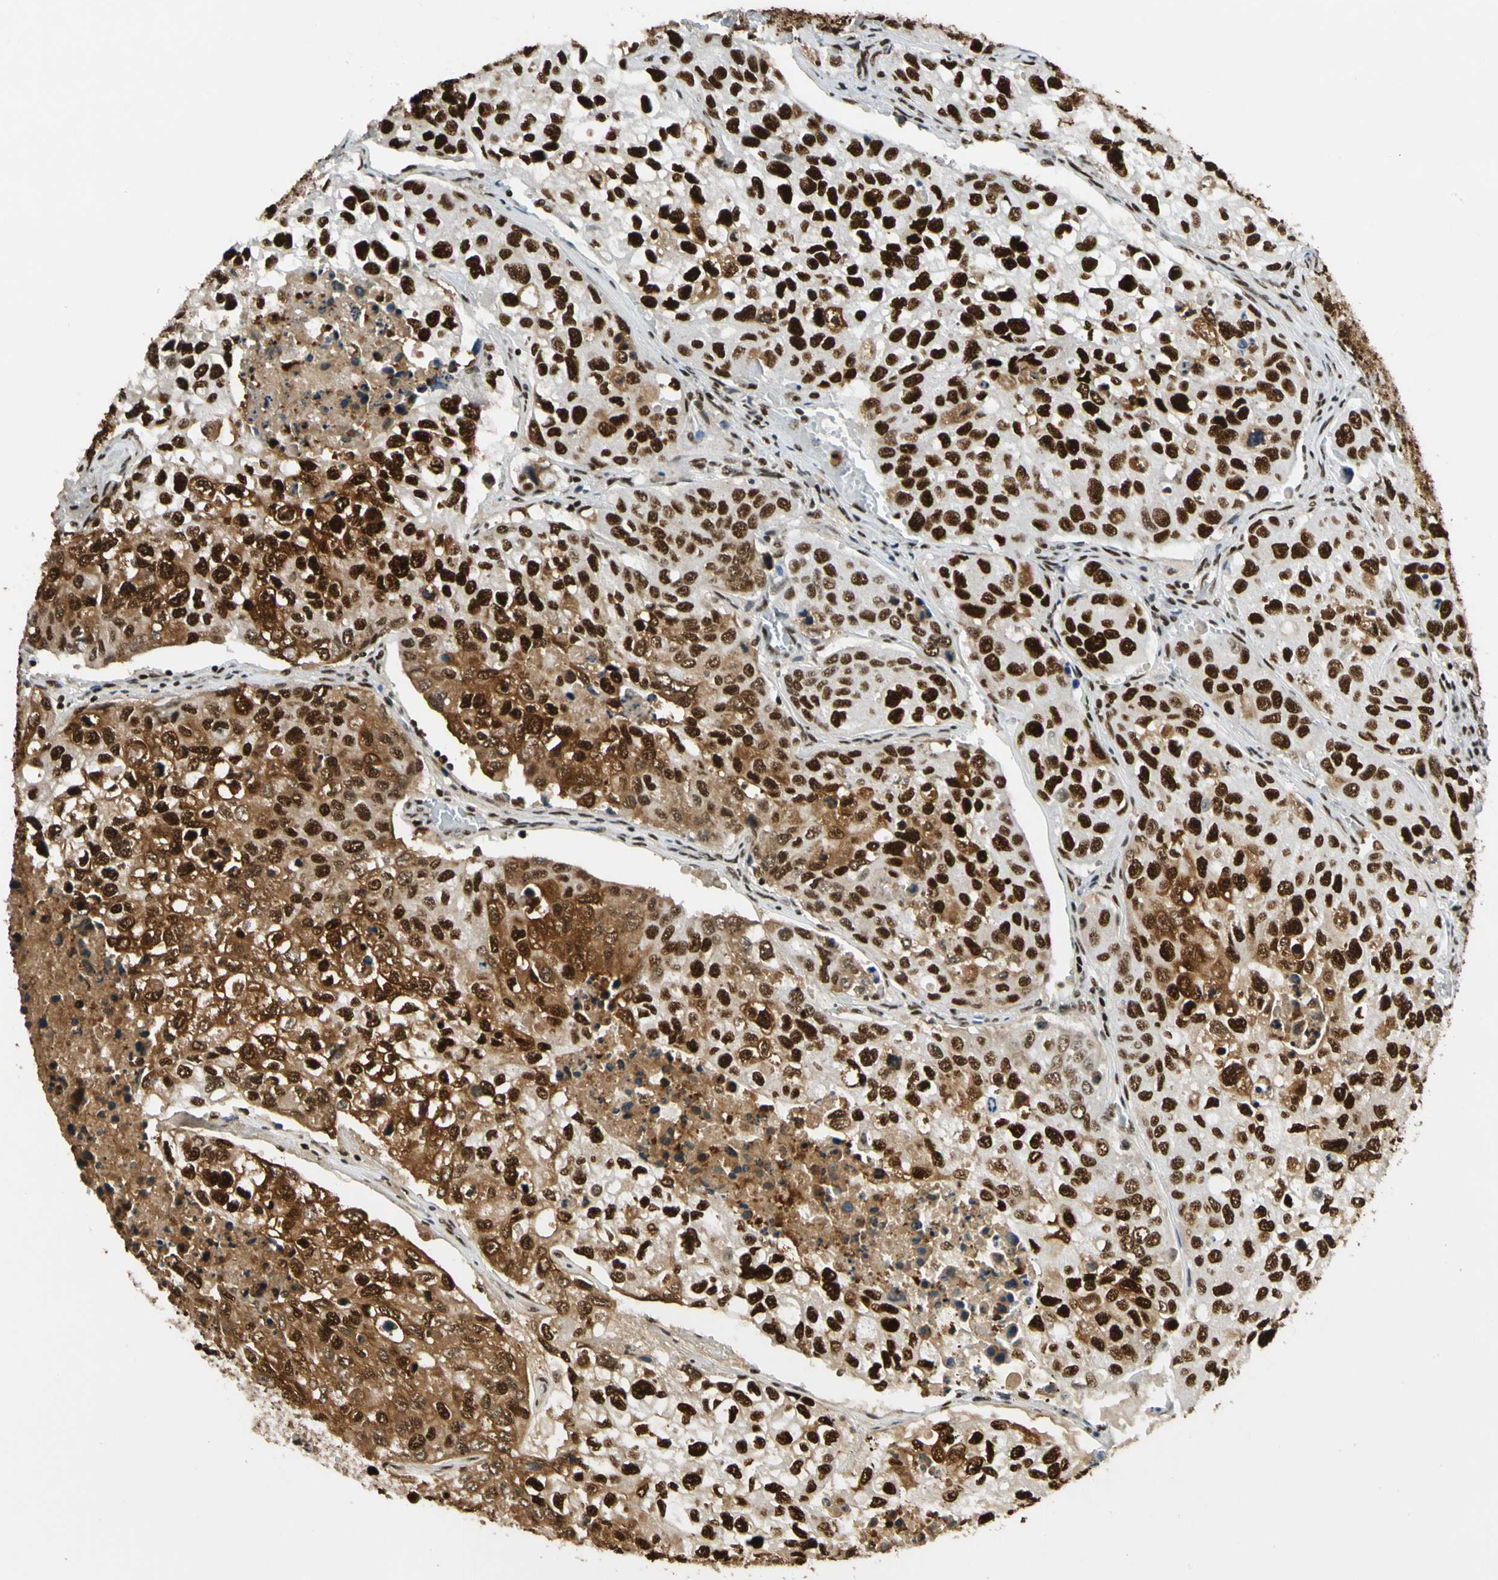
{"staining": {"intensity": "strong", "quantity": ">75%", "location": "cytoplasmic/membranous,nuclear"}, "tissue": "urothelial cancer", "cell_type": "Tumor cells", "image_type": "cancer", "snomed": [{"axis": "morphology", "description": "Urothelial carcinoma, High grade"}, {"axis": "topography", "description": "Lymph node"}, {"axis": "topography", "description": "Urinary bladder"}], "caption": "Immunohistochemistry (IHC) image of human urothelial cancer stained for a protein (brown), which displays high levels of strong cytoplasmic/membranous and nuclear expression in approximately >75% of tumor cells.", "gene": "CDK12", "patient": {"sex": "male", "age": 51}}